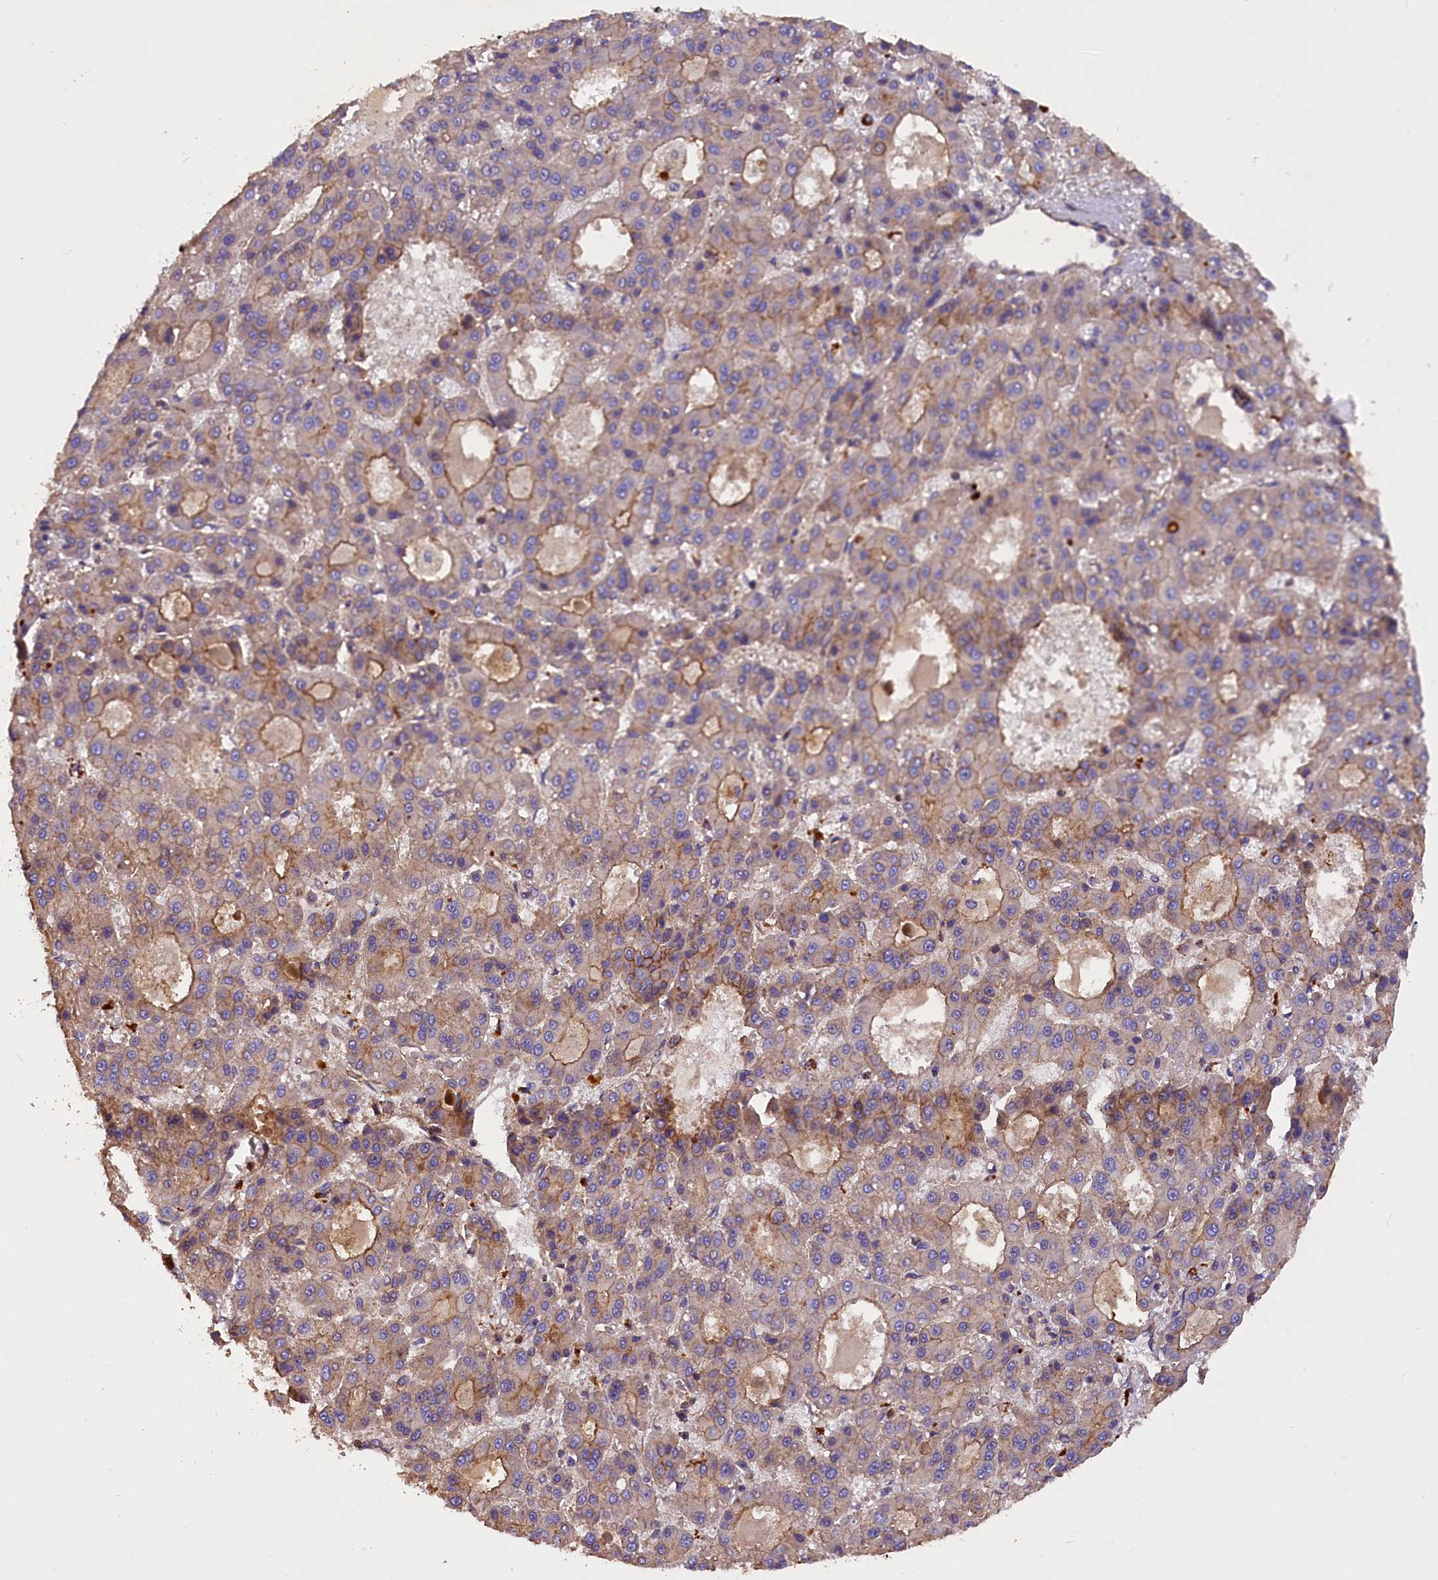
{"staining": {"intensity": "moderate", "quantity": "25%-75%", "location": "cytoplasmic/membranous"}, "tissue": "liver cancer", "cell_type": "Tumor cells", "image_type": "cancer", "snomed": [{"axis": "morphology", "description": "Carcinoma, Hepatocellular, NOS"}, {"axis": "topography", "description": "Liver"}], "caption": "Brown immunohistochemical staining in human liver cancer reveals moderate cytoplasmic/membranous positivity in approximately 25%-75% of tumor cells. (Stains: DAB (3,3'-diaminobenzidine) in brown, nuclei in blue, Microscopy: brightfield microscopy at high magnification).", "gene": "ERMARD", "patient": {"sex": "male", "age": 70}}